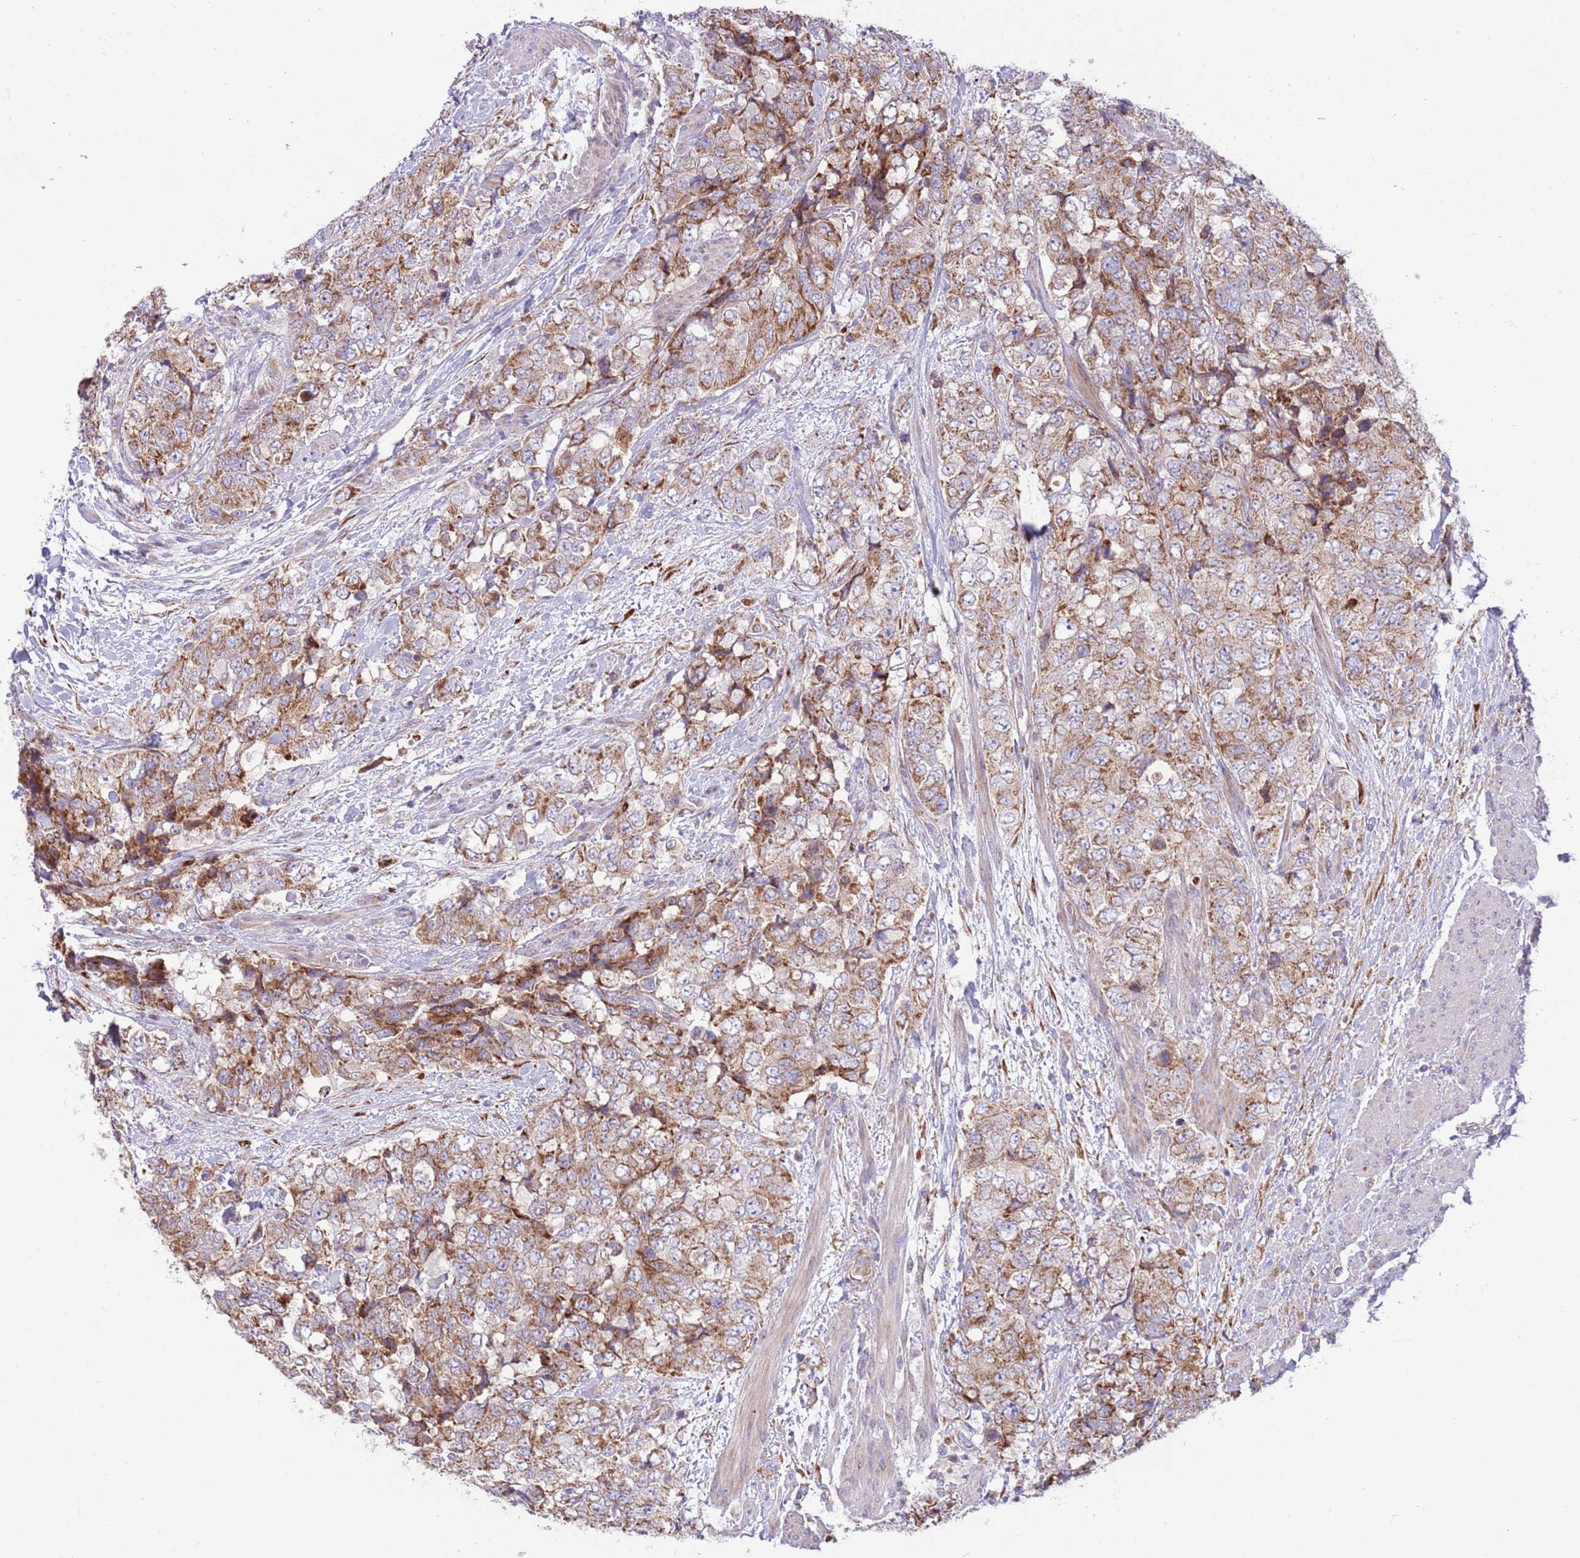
{"staining": {"intensity": "moderate", "quantity": ">75%", "location": "cytoplasmic/membranous"}, "tissue": "urothelial cancer", "cell_type": "Tumor cells", "image_type": "cancer", "snomed": [{"axis": "morphology", "description": "Urothelial carcinoma, High grade"}, {"axis": "topography", "description": "Urinary bladder"}], "caption": "Moderate cytoplasmic/membranous protein positivity is seen in about >75% of tumor cells in urothelial cancer.", "gene": "TOMM5", "patient": {"sex": "female", "age": 78}}